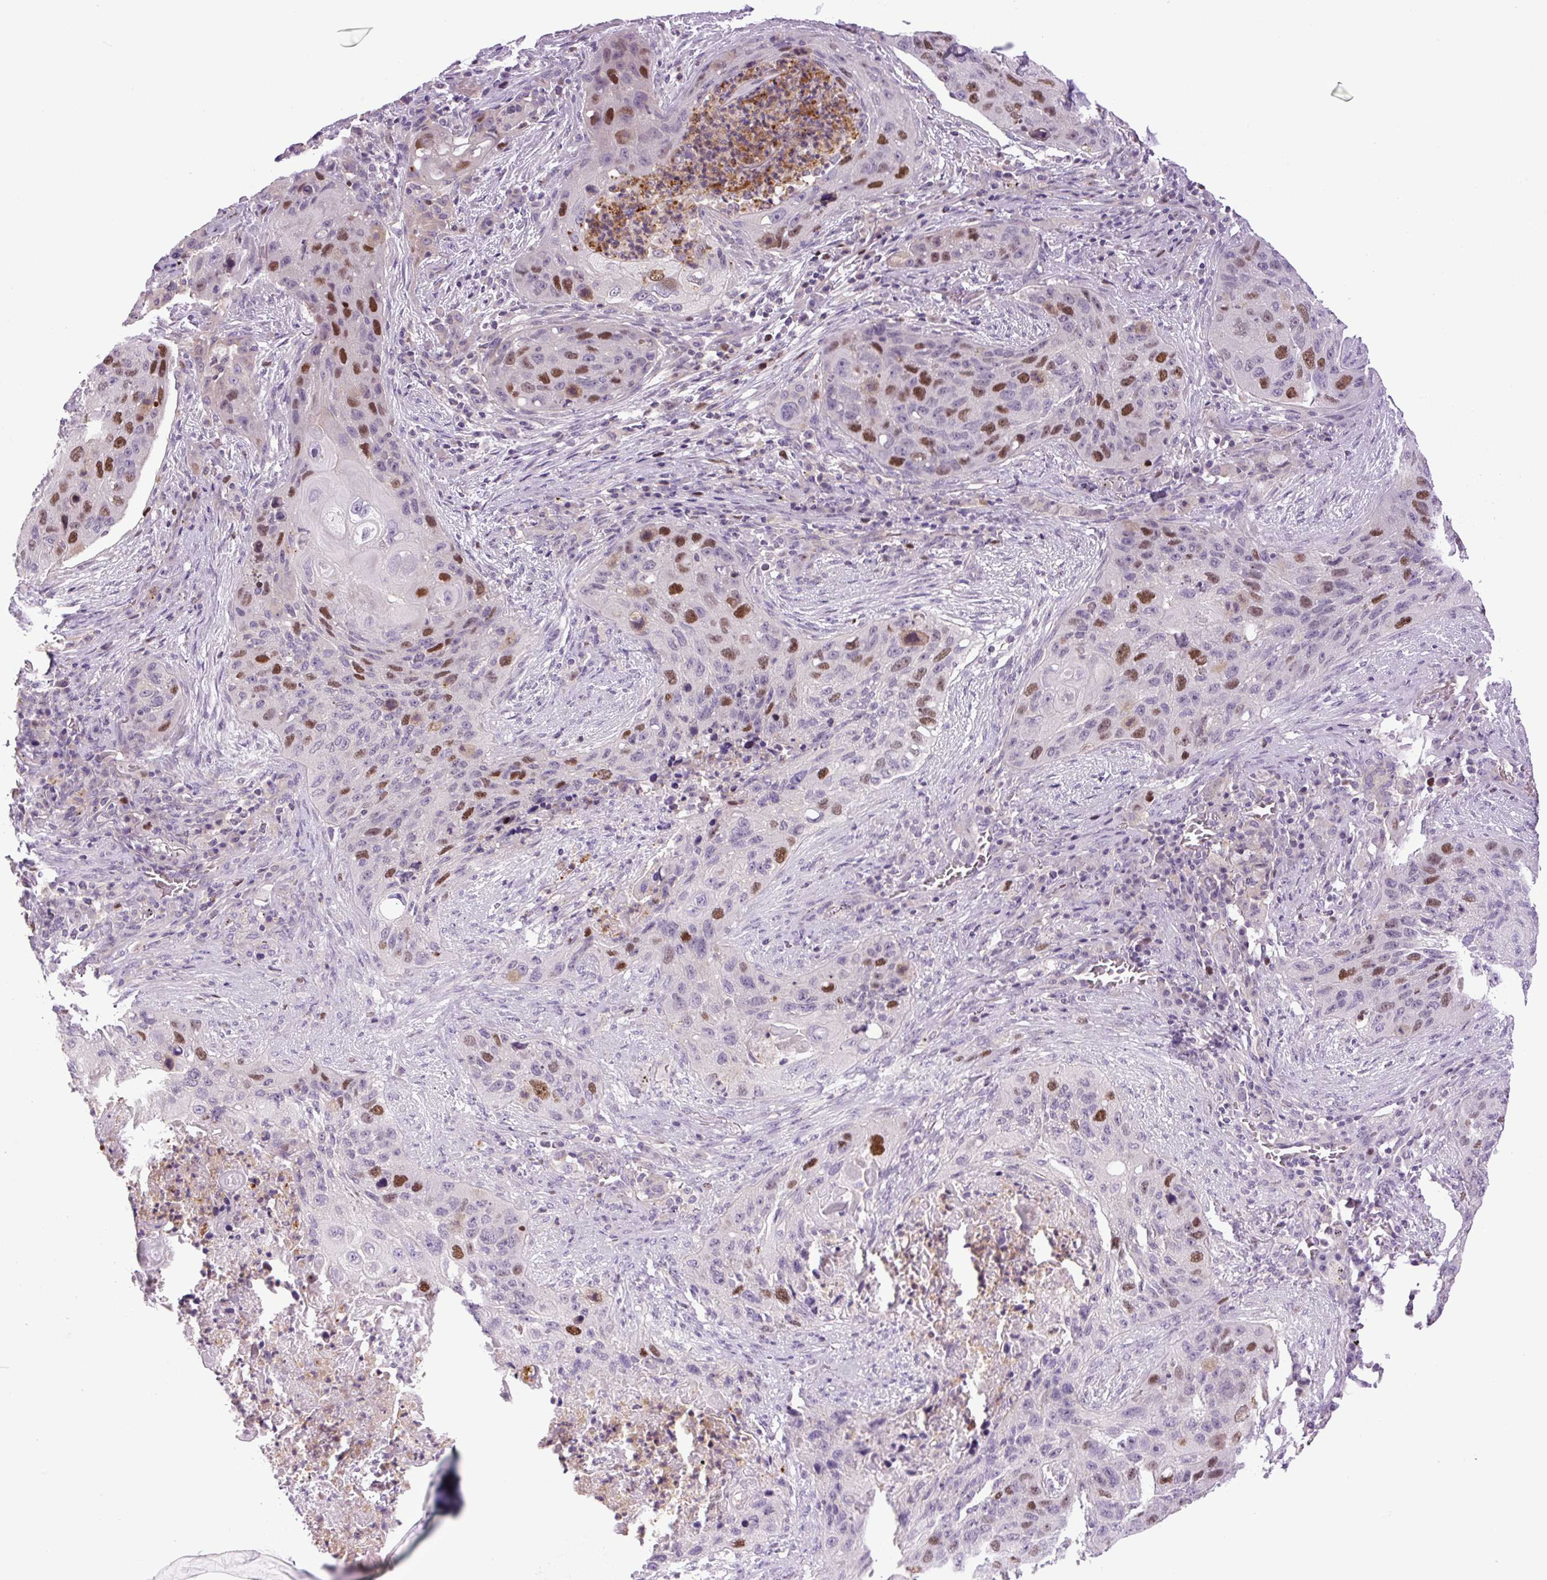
{"staining": {"intensity": "moderate", "quantity": "25%-75%", "location": "nuclear"}, "tissue": "lung cancer", "cell_type": "Tumor cells", "image_type": "cancer", "snomed": [{"axis": "morphology", "description": "Squamous cell carcinoma, NOS"}, {"axis": "topography", "description": "Lung"}], "caption": "This micrograph displays IHC staining of human lung cancer (squamous cell carcinoma), with medium moderate nuclear positivity in about 25%-75% of tumor cells.", "gene": "KIFC1", "patient": {"sex": "female", "age": 63}}